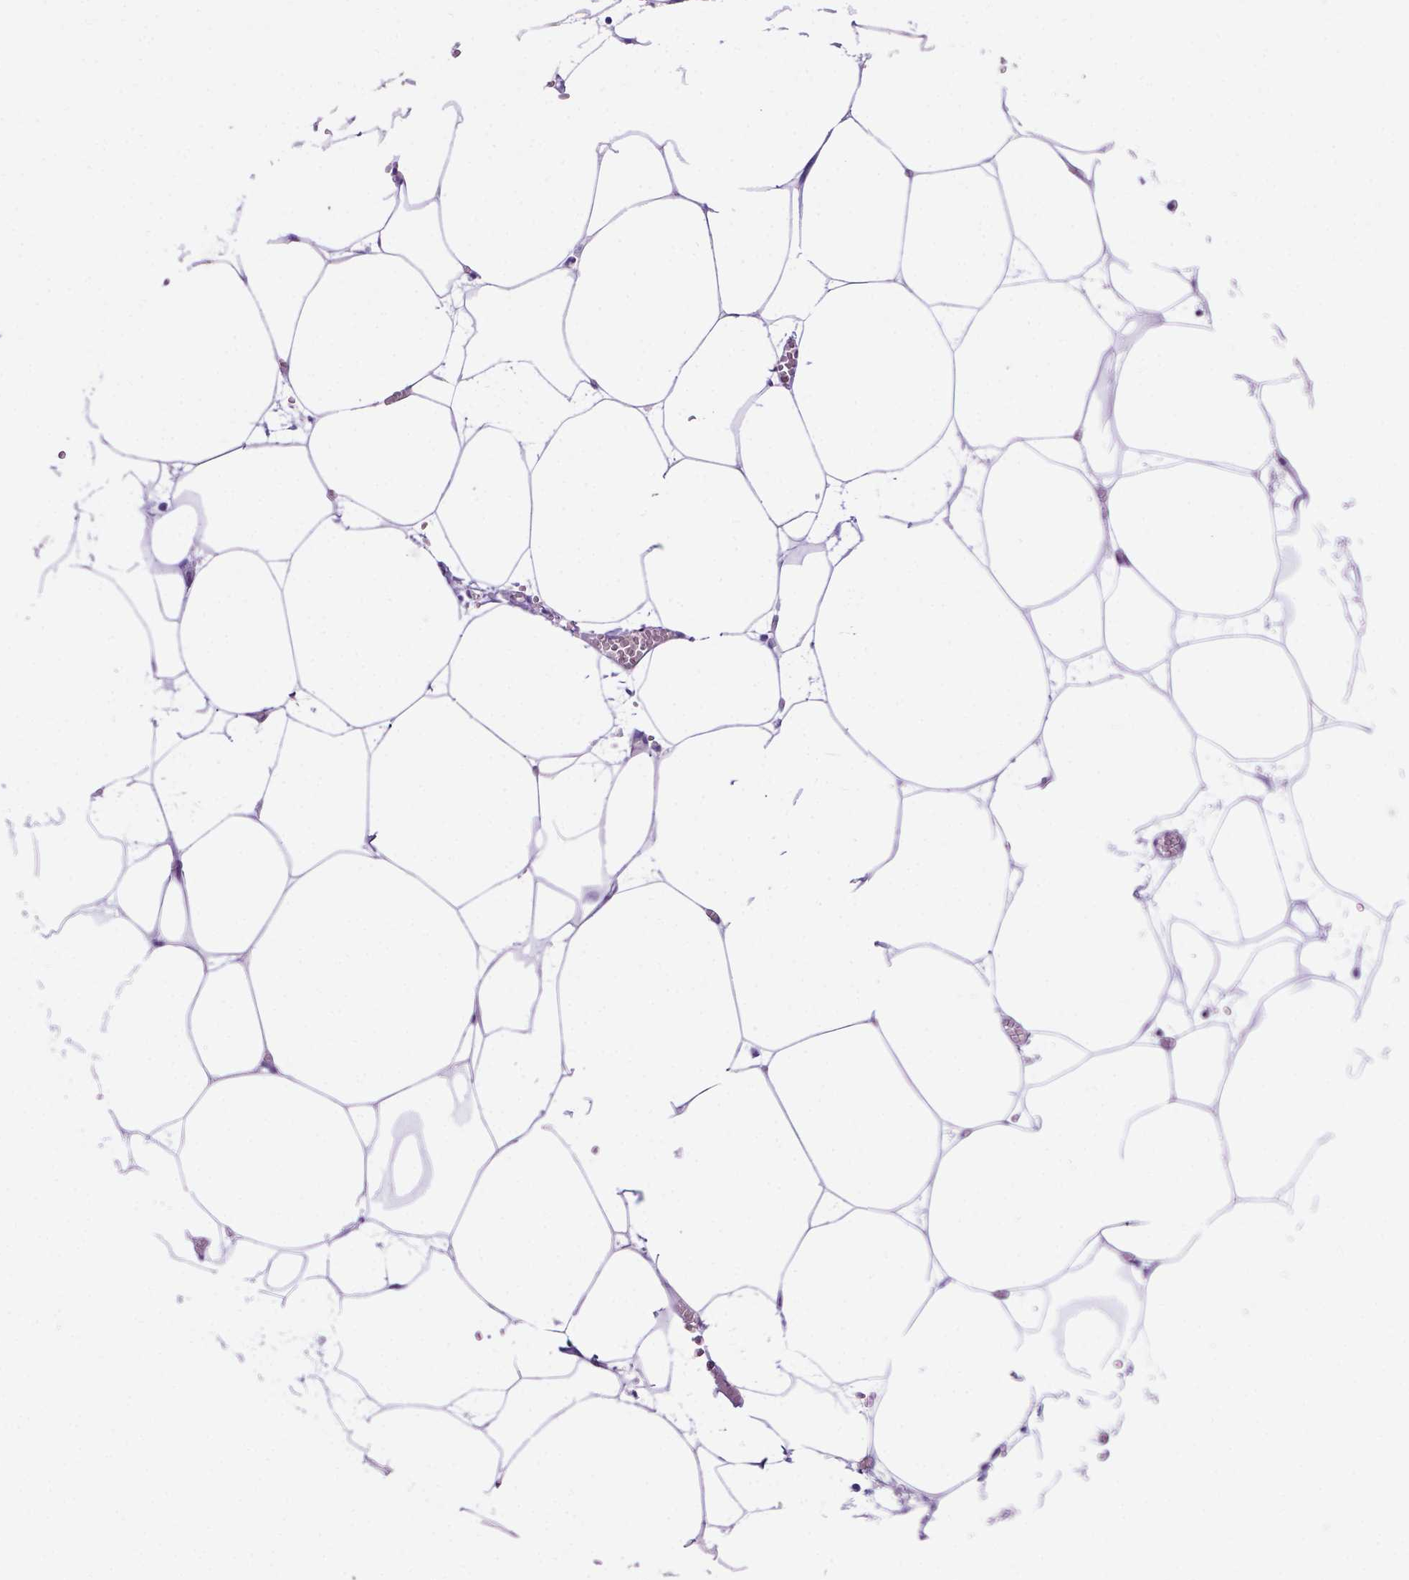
{"staining": {"intensity": "negative", "quantity": "none", "location": "none"}, "tissue": "adipose tissue", "cell_type": "Adipocytes", "image_type": "normal", "snomed": [{"axis": "morphology", "description": "Normal tissue, NOS"}, {"axis": "topography", "description": "Adipose tissue"}, {"axis": "topography", "description": "Pancreas"}, {"axis": "topography", "description": "Peripheral nerve tissue"}], "caption": "Immunohistochemistry of benign adipose tissue exhibits no staining in adipocytes. The staining is performed using DAB (3,3'-diaminobenzidine) brown chromogen with nuclei counter-stained in using hematoxylin.", "gene": "PHYHIP", "patient": {"sex": "female", "age": 58}}